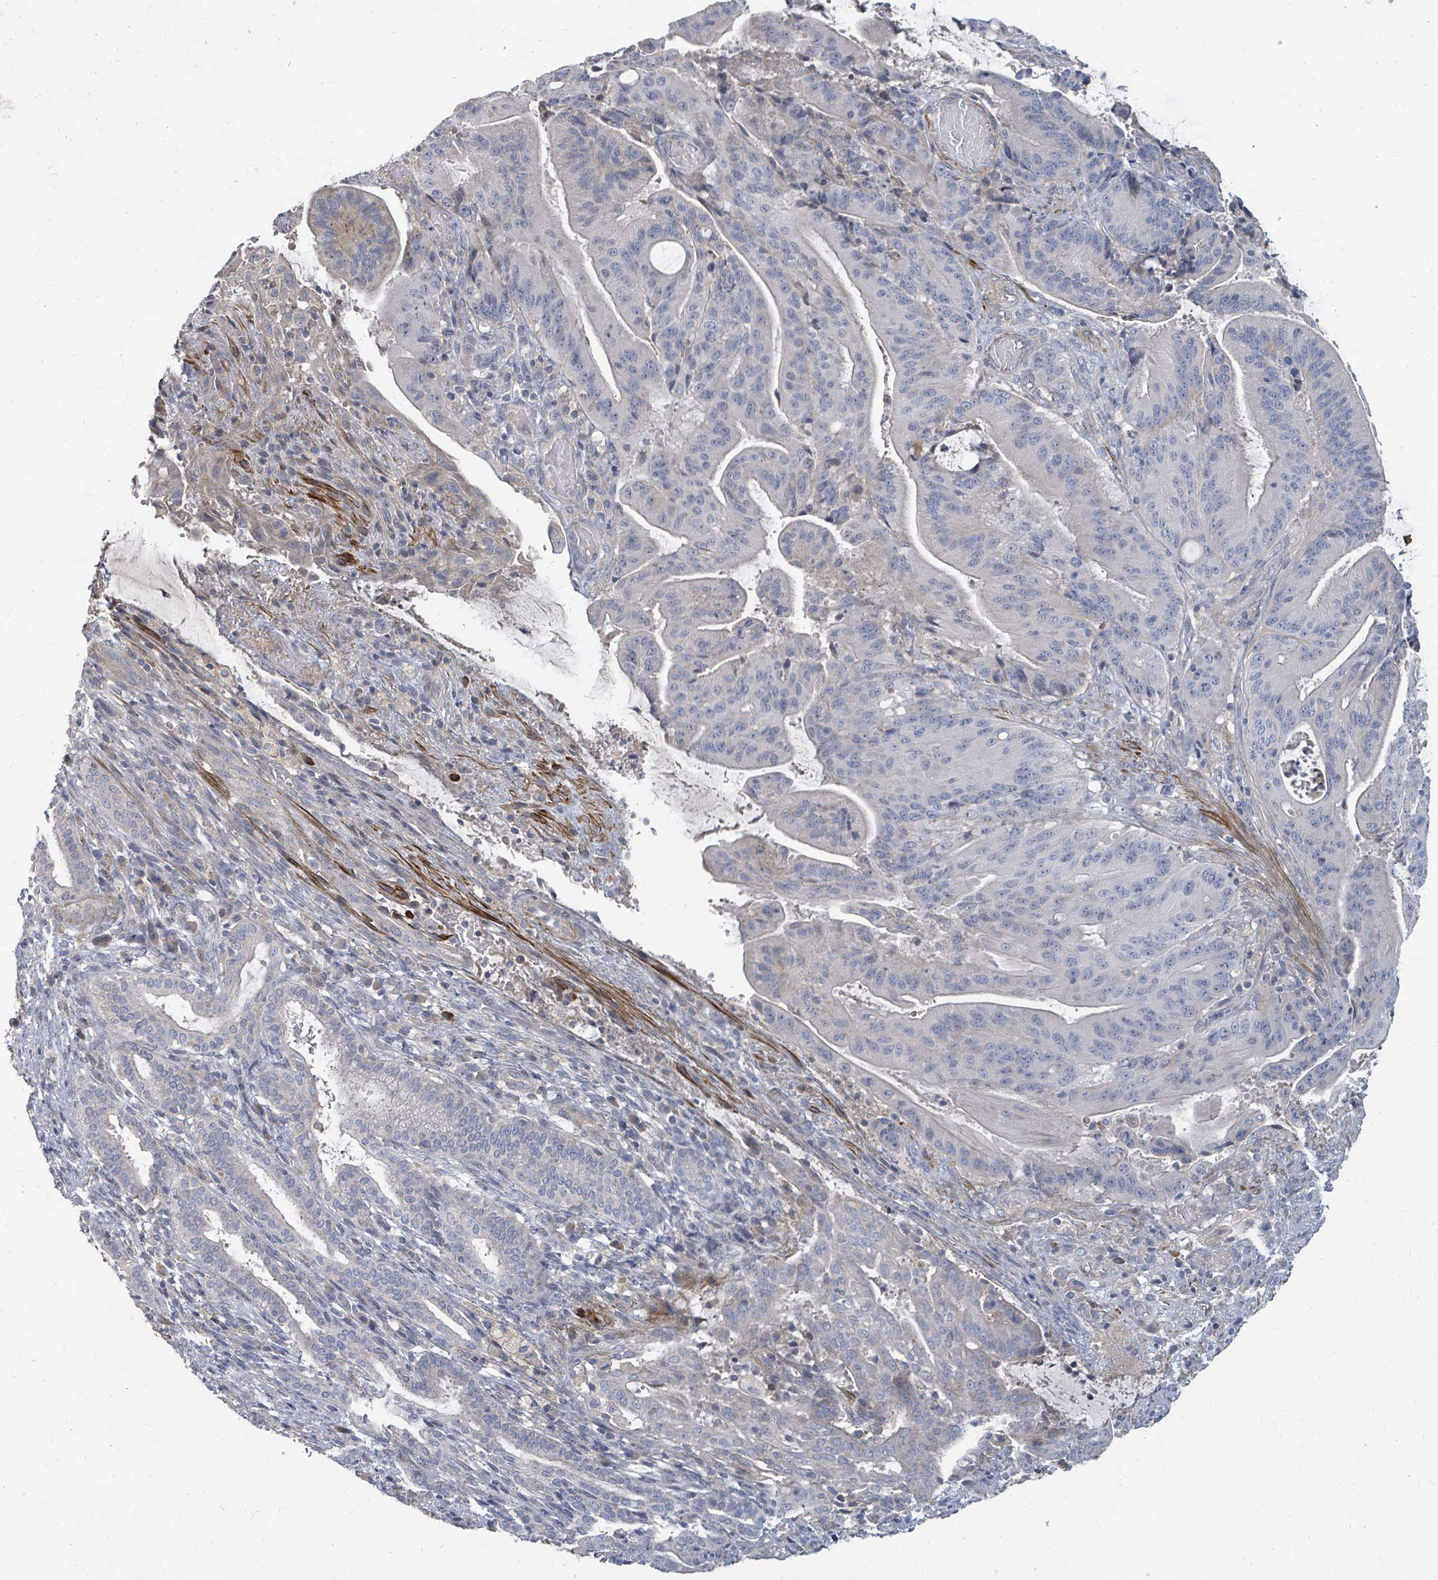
{"staining": {"intensity": "negative", "quantity": "none", "location": "none"}, "tissue": "liver cancer", "cell_type": "Tumor cells", "image_type": "cancer", "snomed": [{"axis": "morphology", "description": "Normal tissue, NOS"}, {"axis": "morphology", "description": "Cholangiocarcinoma"}, {"axis": "topography", "description": "Liver"}, {"axis": "topography", "description": "Peripheral nerve tissue"}], "caption": "An immunohistochemistry (IHC) image of liver cancer is shown. There is no staining in tumor cells of liver cancer. Brightfield microscopy of IHC stained with DAB (3,3'-diaminobenzidine) (brown) and hematoxylin (blue), captured at high magnification.", "gene": "ARGFX", "patient": {"sex": "female", "age": 73}}